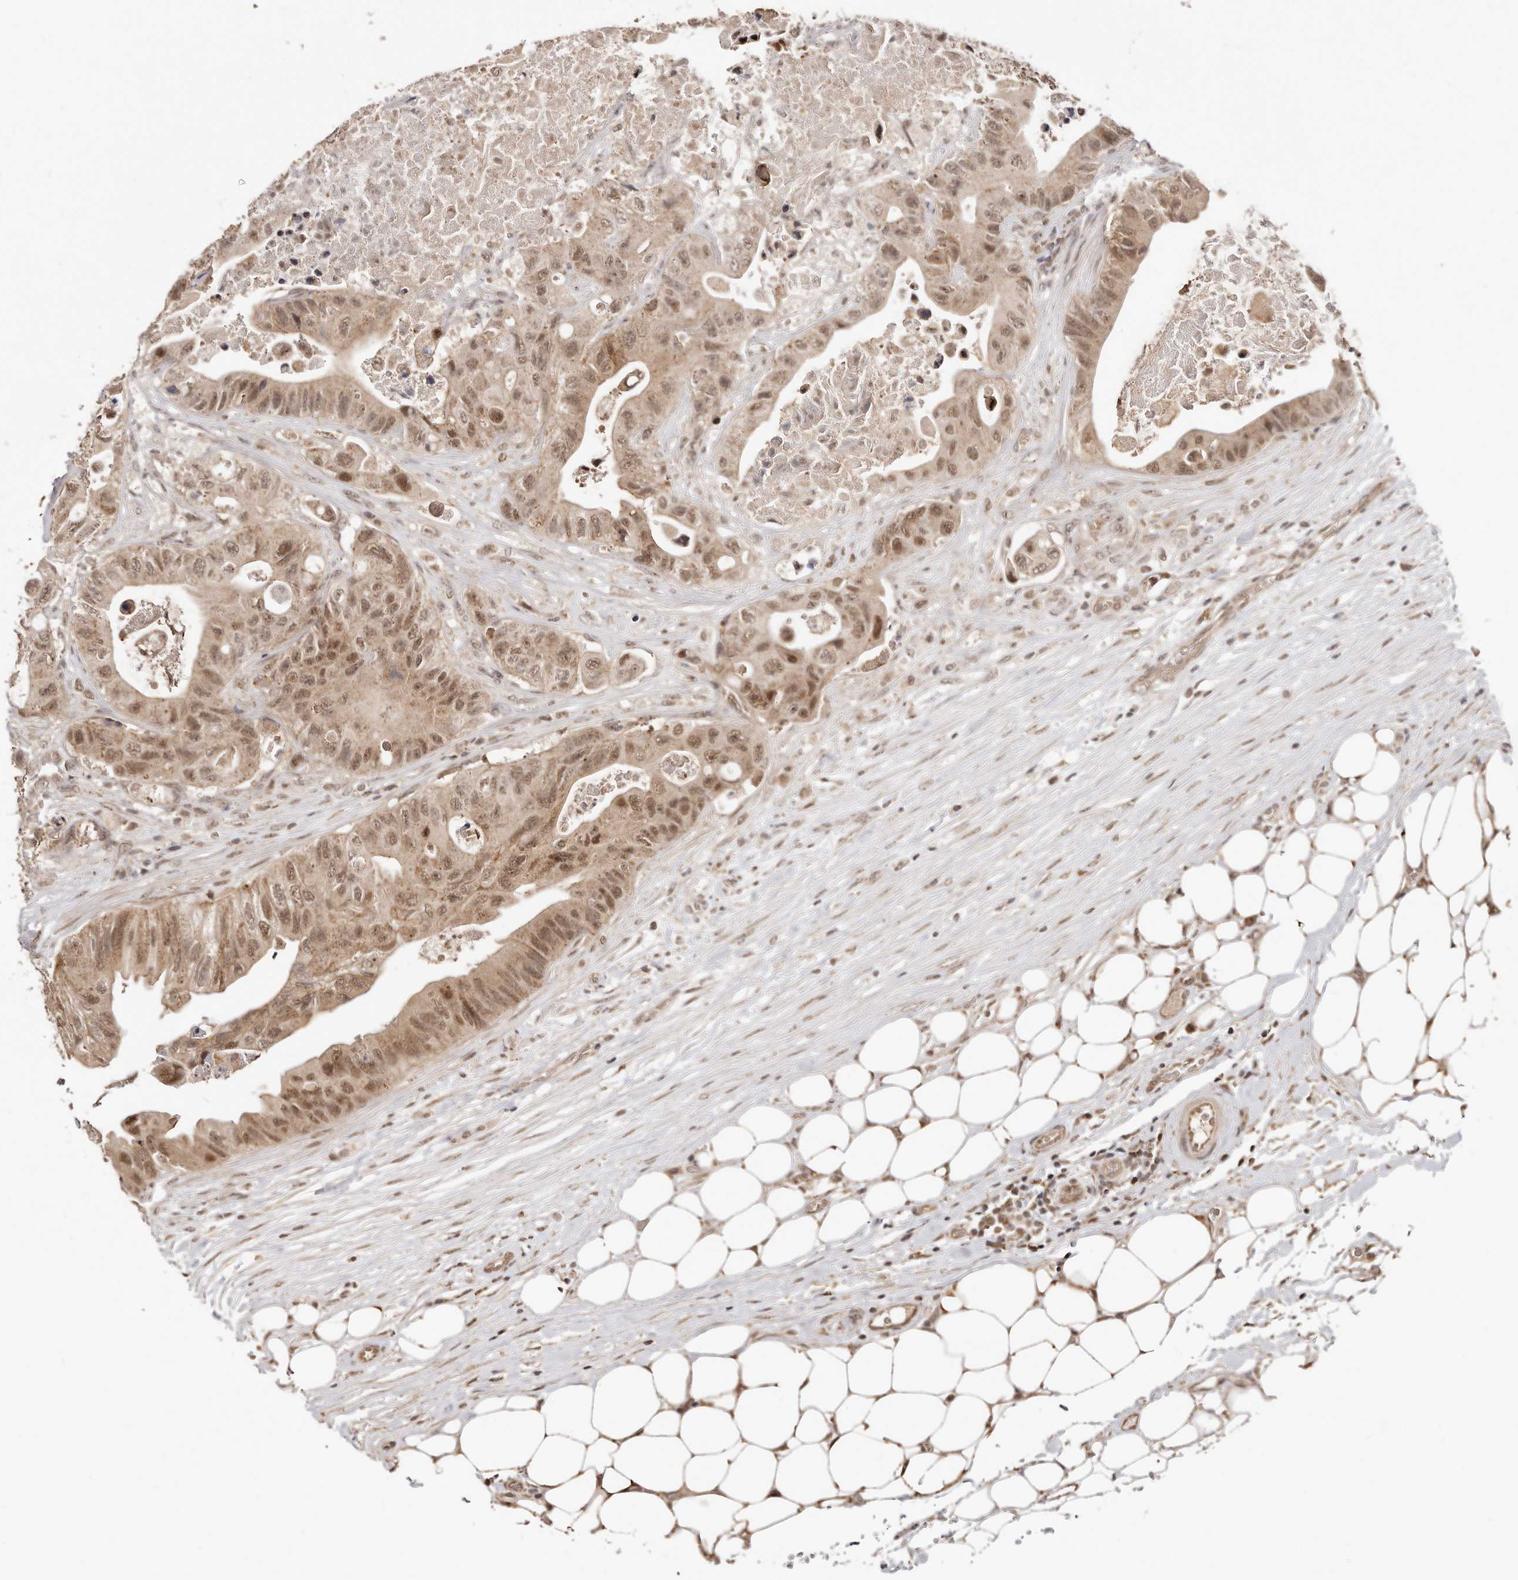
{"staining": {"intensity": "moderate", "quantity": ">75%", "location": "cytoplasmic/membranous,nuclear"}, "tissue": "colorectal cancer", "cell_type": "Tumor cells", "image_type": "cancer", "snomed": [{"axis": "morphology", "description": "Adenocarcinoma, NOS"}, {"axis": "topography", "description": "Colon"}], "caption": "The photomicrograph exhibits staining of adenocarcinoma (colorectal), revealing moderate cytoplasmic/membranous and nuclear protein expression (brown color) within tumor cells. The staining is performed using DAB (3,3'-diaminobenzidine) brown chromogen to label protein expression. The nuclei are counter-stained blue using hematoxylin.", "gene": "MED8", "patient": {"sex": "female", "age": 46}}